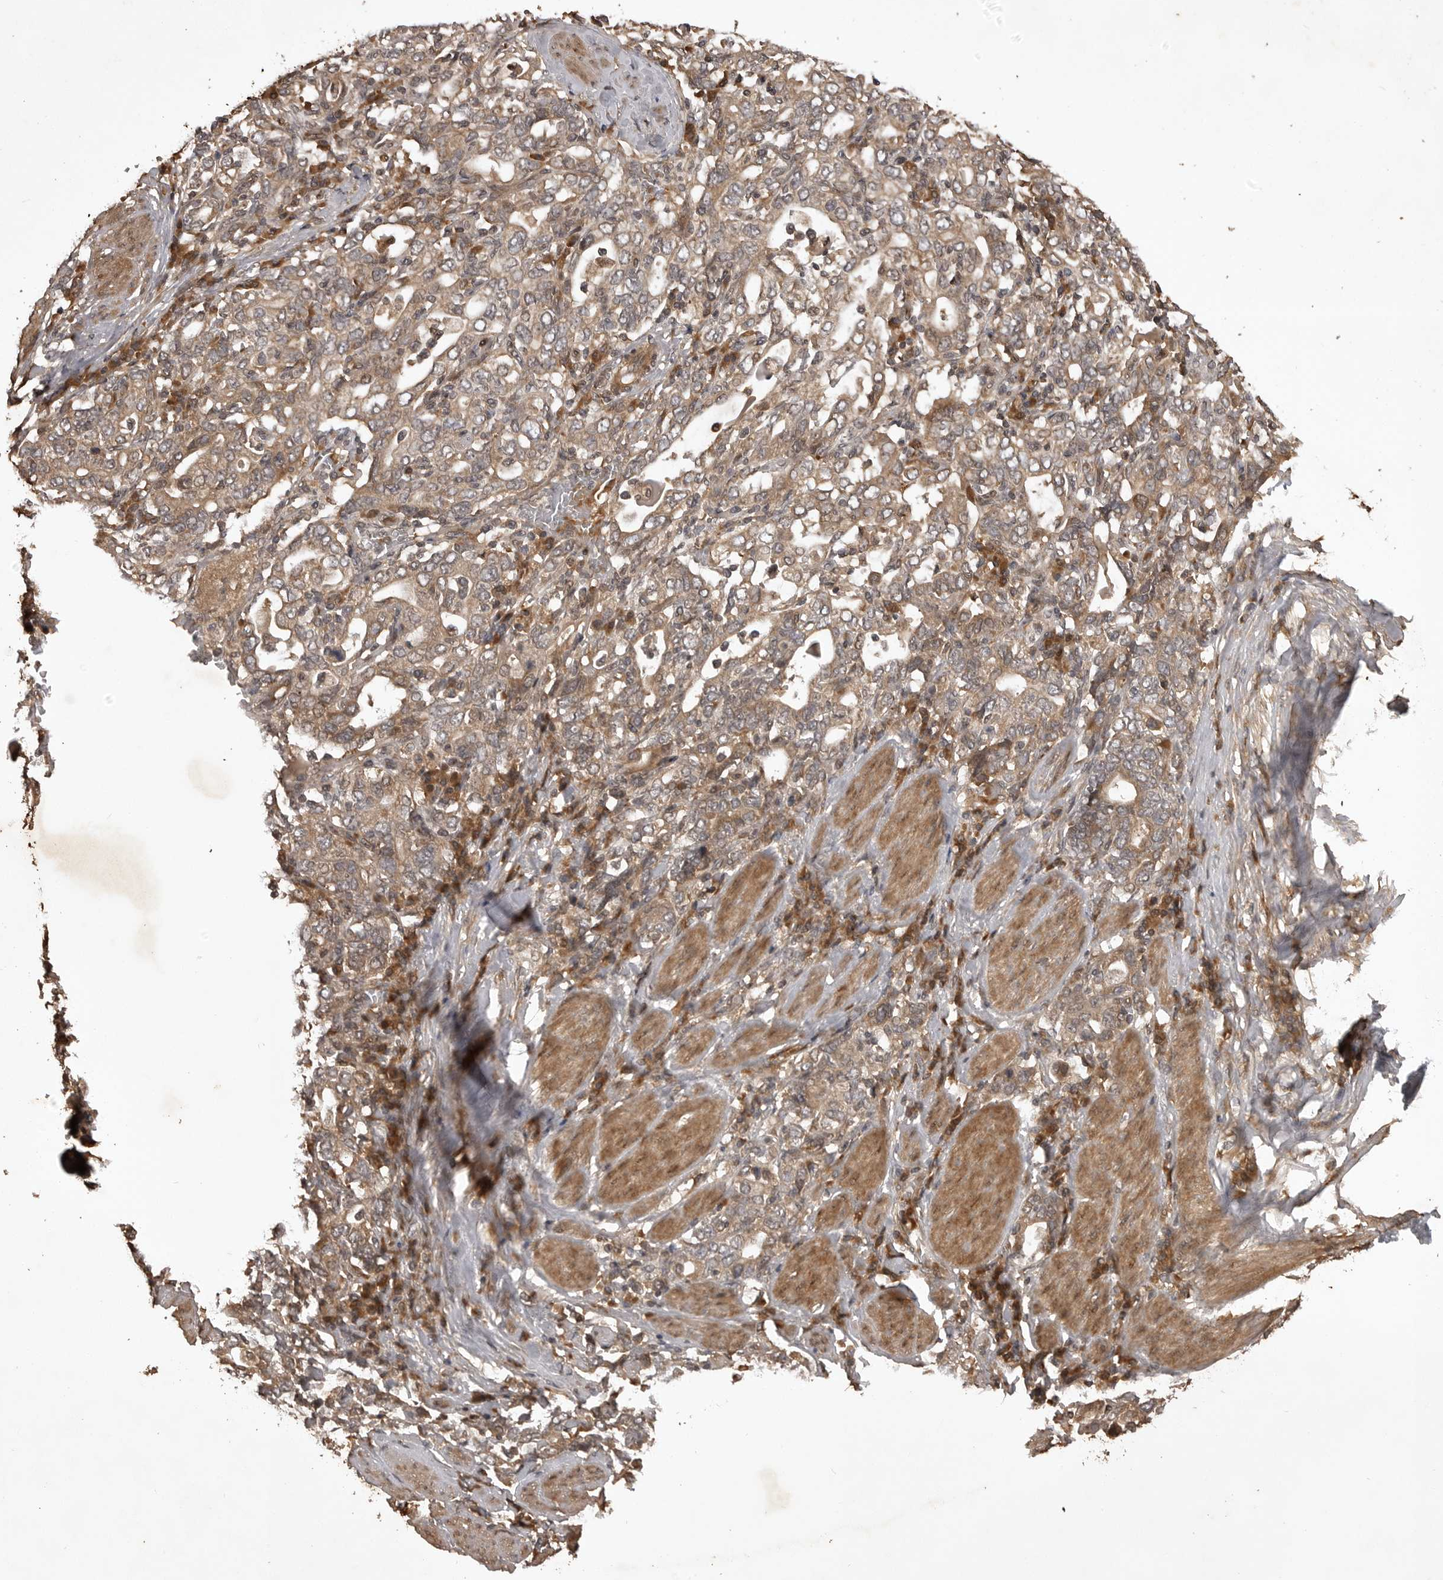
{"staining": {"intensity": "weak", "quantity": ">75%", "location": "cytoplasmic/membranous"}, "tissue": "stomach cancer", "cell_type": "Tumor cells", "image_type": "cancer", "snomed": [{"axis": "morphology", "description": "Adenocarcinoma, NOS"}, {"axis": "topography", "description": "Stomach, upper"}], "caption": "Adenocarcinoma (stomach) tissue reveals weak cytoplasmic/membranous staining in about >75% of tumor cells, visualized by immunohistochemistry.", "gene": "AKAP7", "patient": {"sex": "male", "age": 62}}